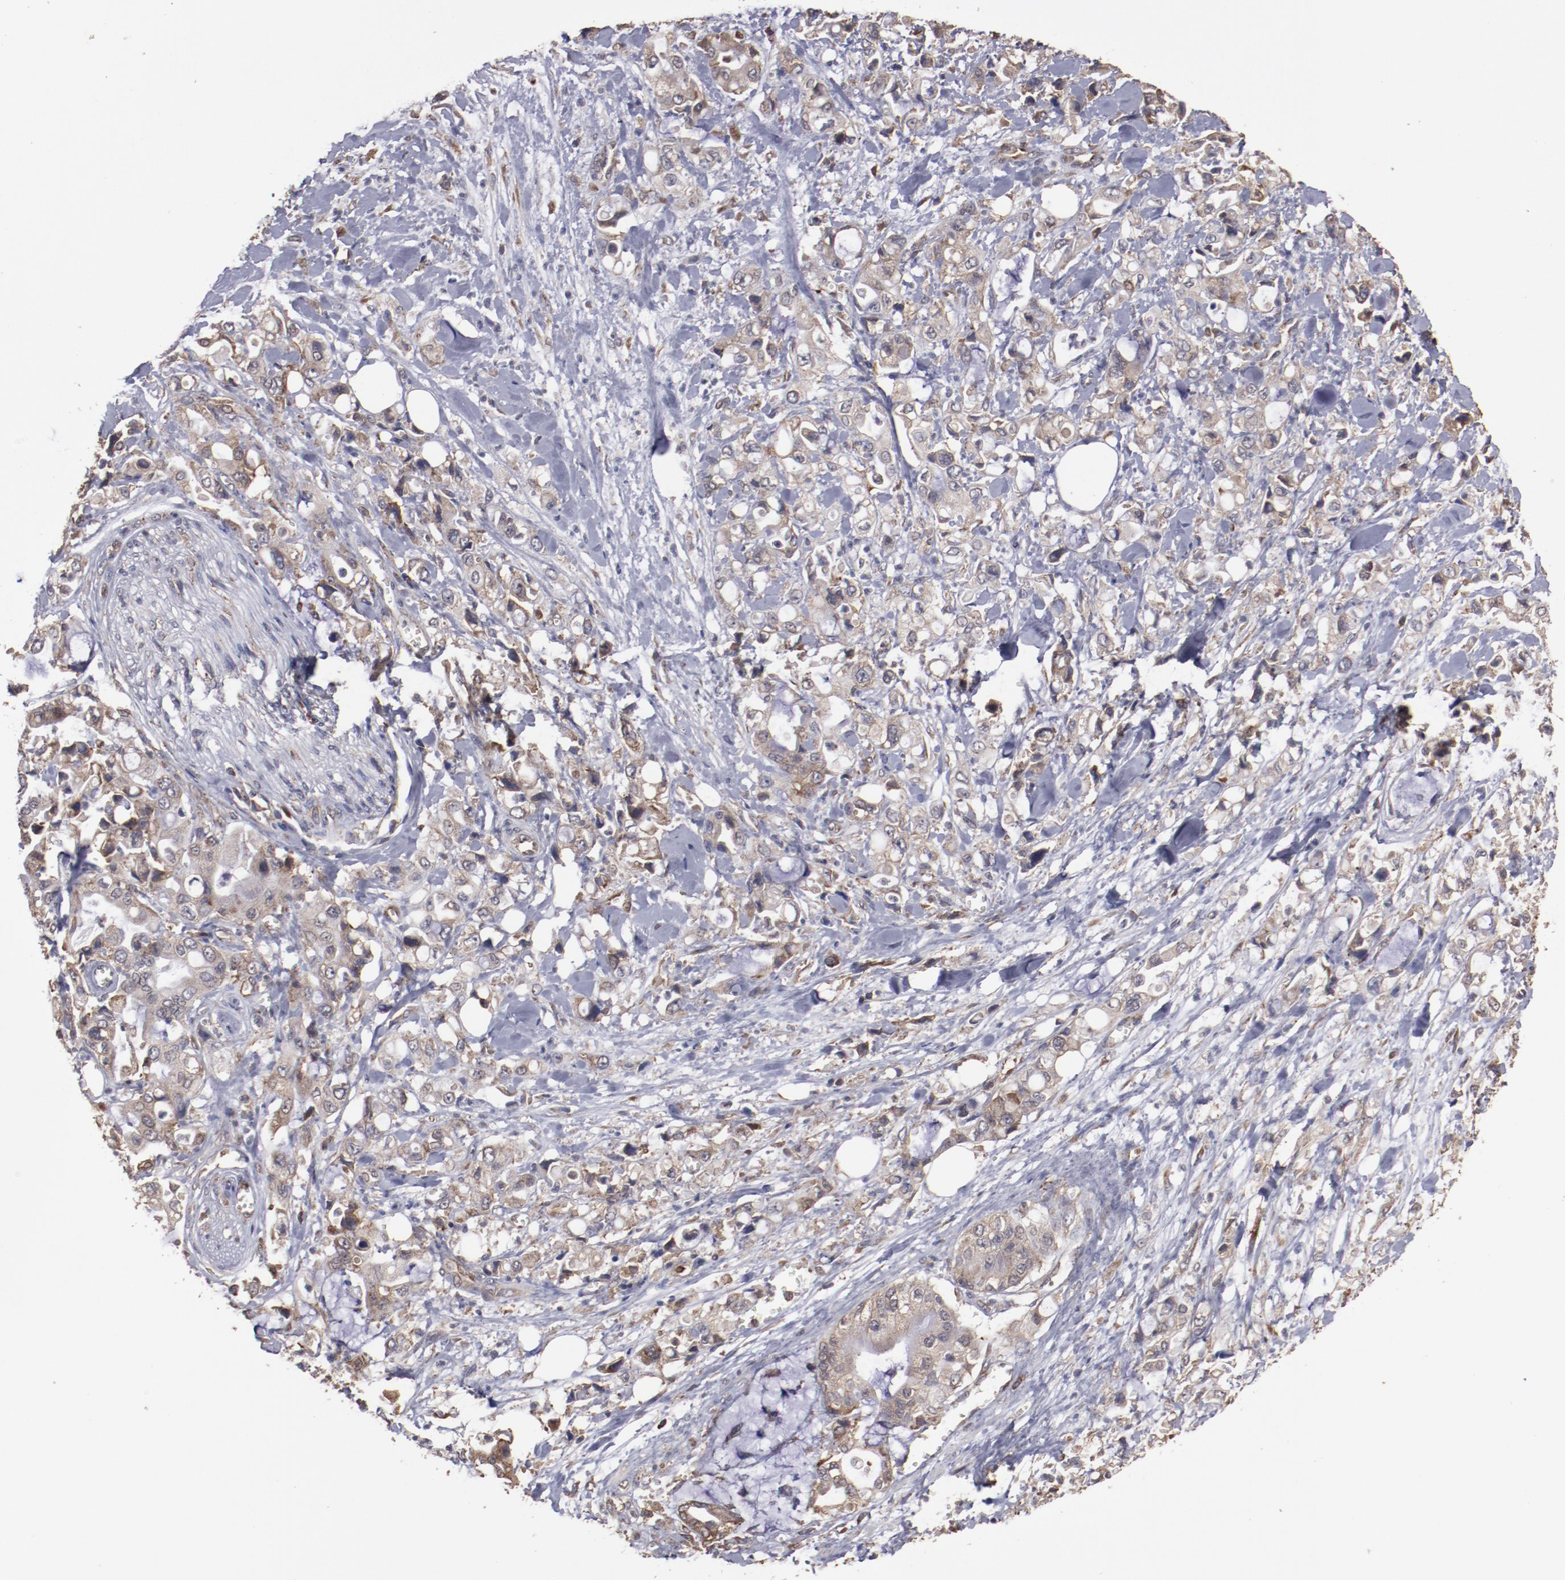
{"staining": {"intensity": "moderate", "quantity": ">75%", "location": "cytoplasmic/membranous"}, "tissue": "pancreatic cancer", "cell_type": "Tumor cells", "image_type": "cancer", "snomed": [{"axis": "morphology", "description": "Adenocarcinoma, NOS"}, {"axis": "topography", "description": "Pancreas"}], "caption": "Tumor cells reveal medium levels of moderate cytoplasmic/membranous staining in approximately >75% of cells in adenocarcinoma (pancreatic).", "gene": "RPS4Y1", "patient": {"sex": "male", "age": 70}}